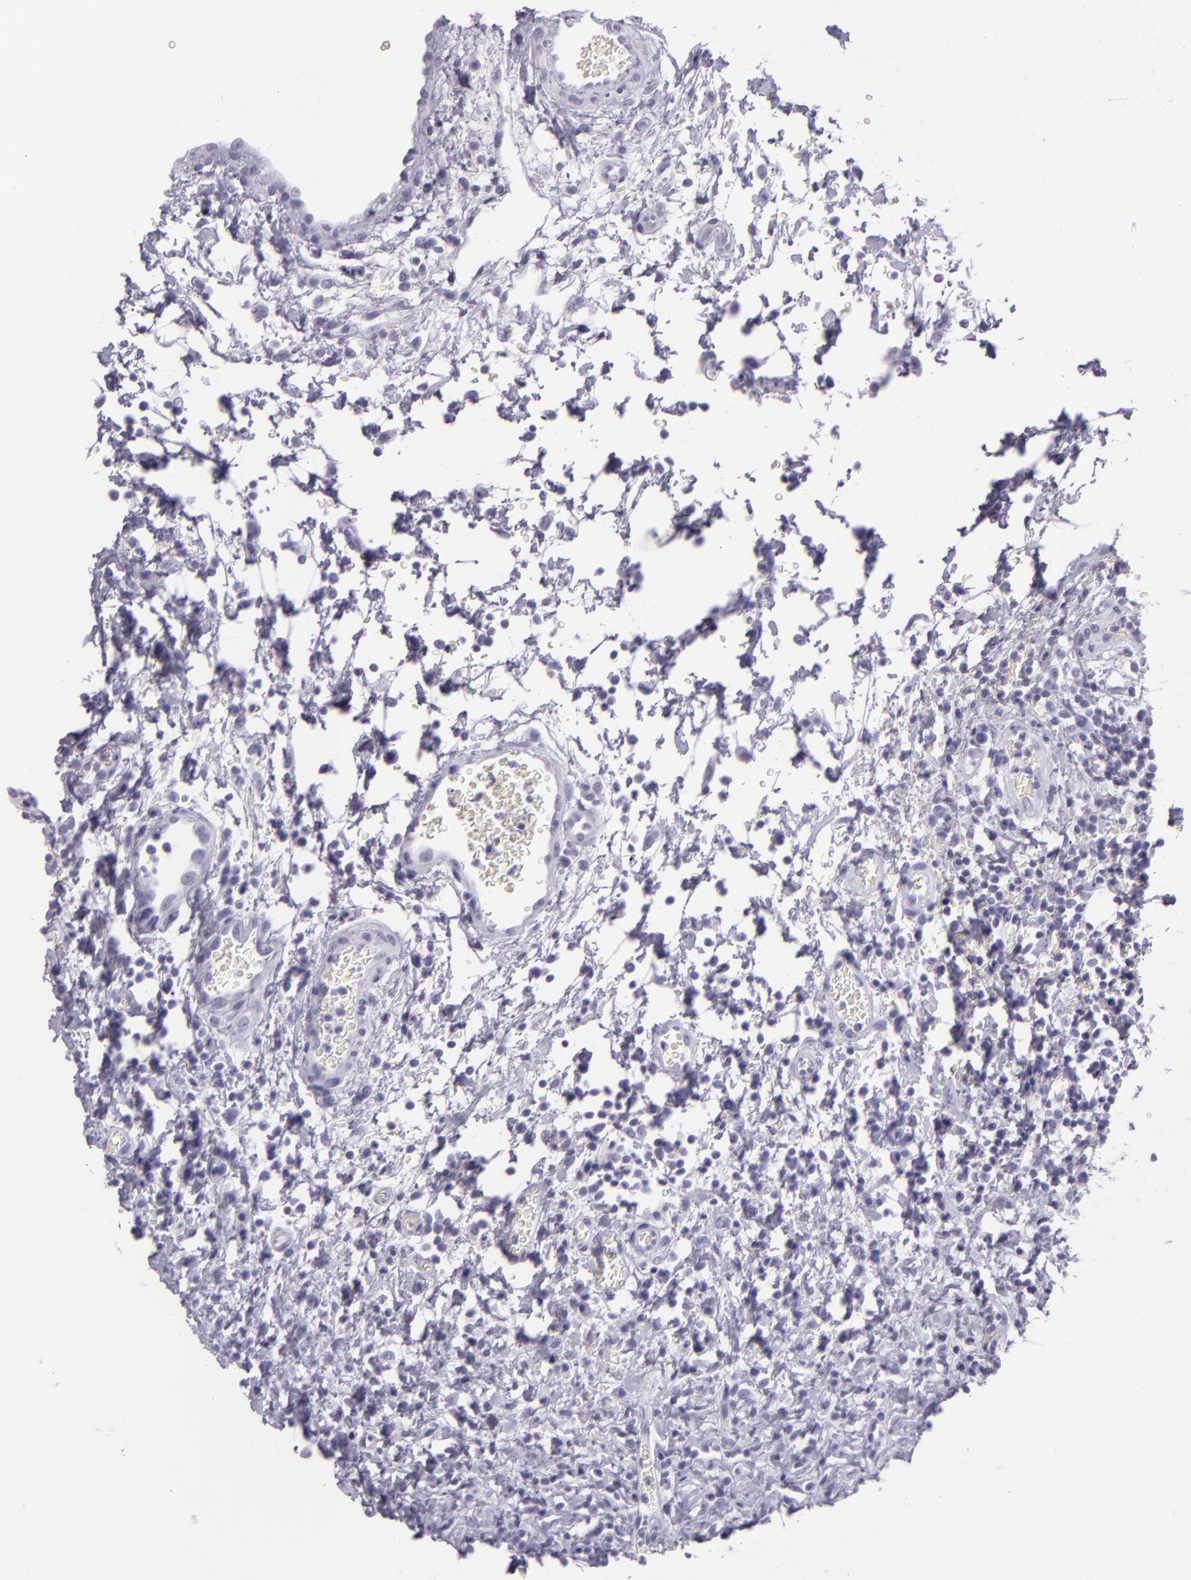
{"staining": {"intensity": "negative", "quantity": "none", "location": "none"}, "tissue": "urinary bladder", "cell_type": "Urothelial cells", "image_type": "normal", "snomed": [{"axis": "morphology", "description": "Normal tissue, NOS"}, {"axis": "topography", "description": "Urinary bladder"}], "caption": "Immunohistochemistry micrograph of normal human urinary bladder stained for a protein (brown), which reveals no staining in urothelial cells. The staining was performed using DAB (3,3'-diaminobenzidine) to visualize the protein expression in brown, while the nuclei were stained in blue with hematoxylin (Magnification: 20x).", "gene": "MUC6", "patient": {"sex": "male", "age": 51}}